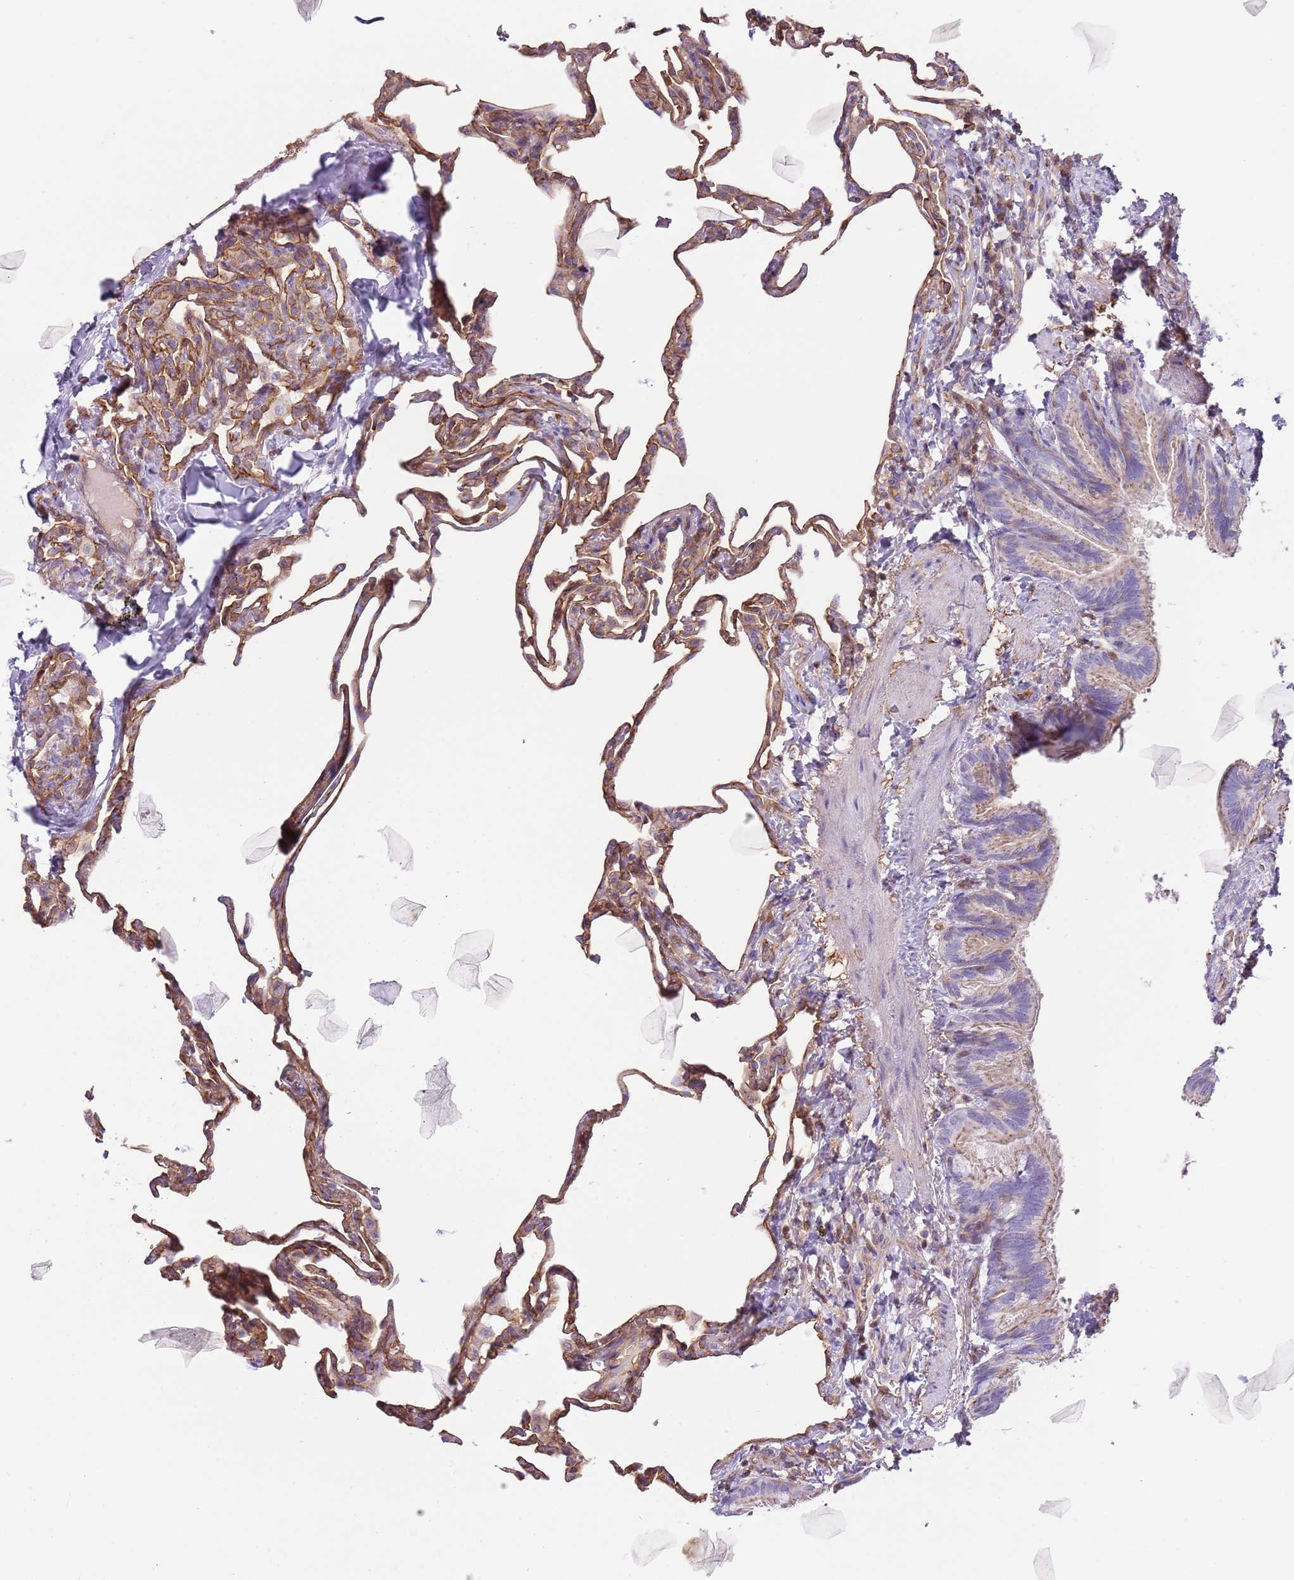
{"staining": {"intensity": "moderate", "quantity": ">75%", "location": "cytoplasmic/membranous"}, "tissue": "lung", "cell_type": "Alveolar cells", "image_type": "normal", "snomed": [{"axis": "morphology", "description": "Normal tissue, NOS"}, {"axis": "topography", "description": "Lung"}], "caption": "Moderate cytoplasmic/membranous protein positivity is appreciated in approximately >75% of alveolar cells in lung. (IHC, brightfield microscopy, high magnification).", "gene": "GNAI1", "patient": {"sex": "male", "age": 20}}